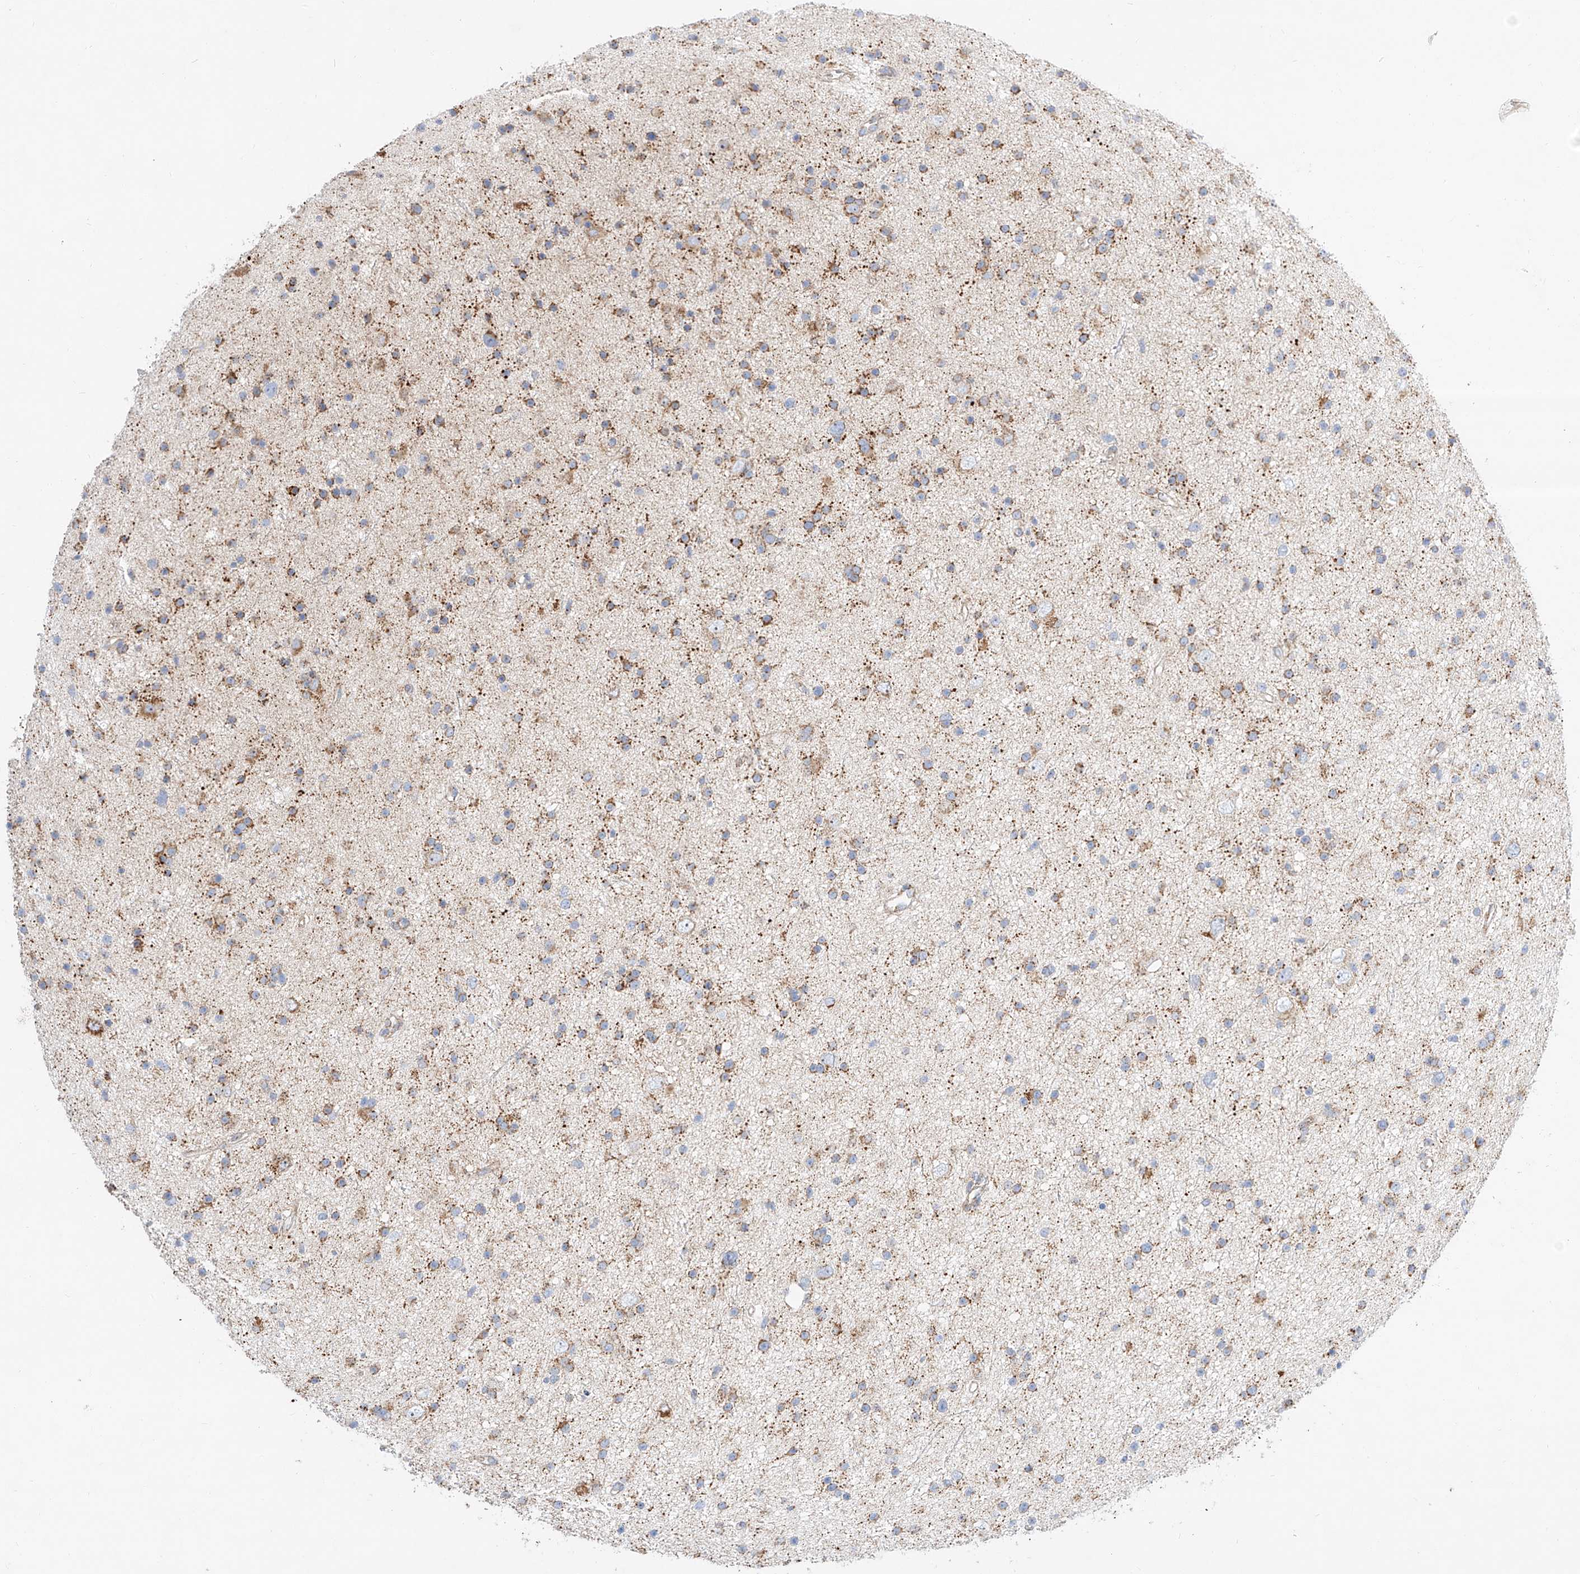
{"staining": {"intensity": "moderate", "quantity": ">75%", "location": "cytoplasmic/membranous"}, "tissue": "glioma", "cell_type": "Tumor cells", "image_type": "cancer", "snomed": [{"axis": "morphology", "description": "Glioma, malignant, Low grade"}, {"axis": "topography", "description": "Cerebral cortex"}], "caption": "This image exhibits immunohistochemistry staining of glioma, with medium moderate cytoplasmic/membranous expression in about >75% of tumor cells.", "gene": "CST9", "patient": {"sex": "female", "age": 39}}